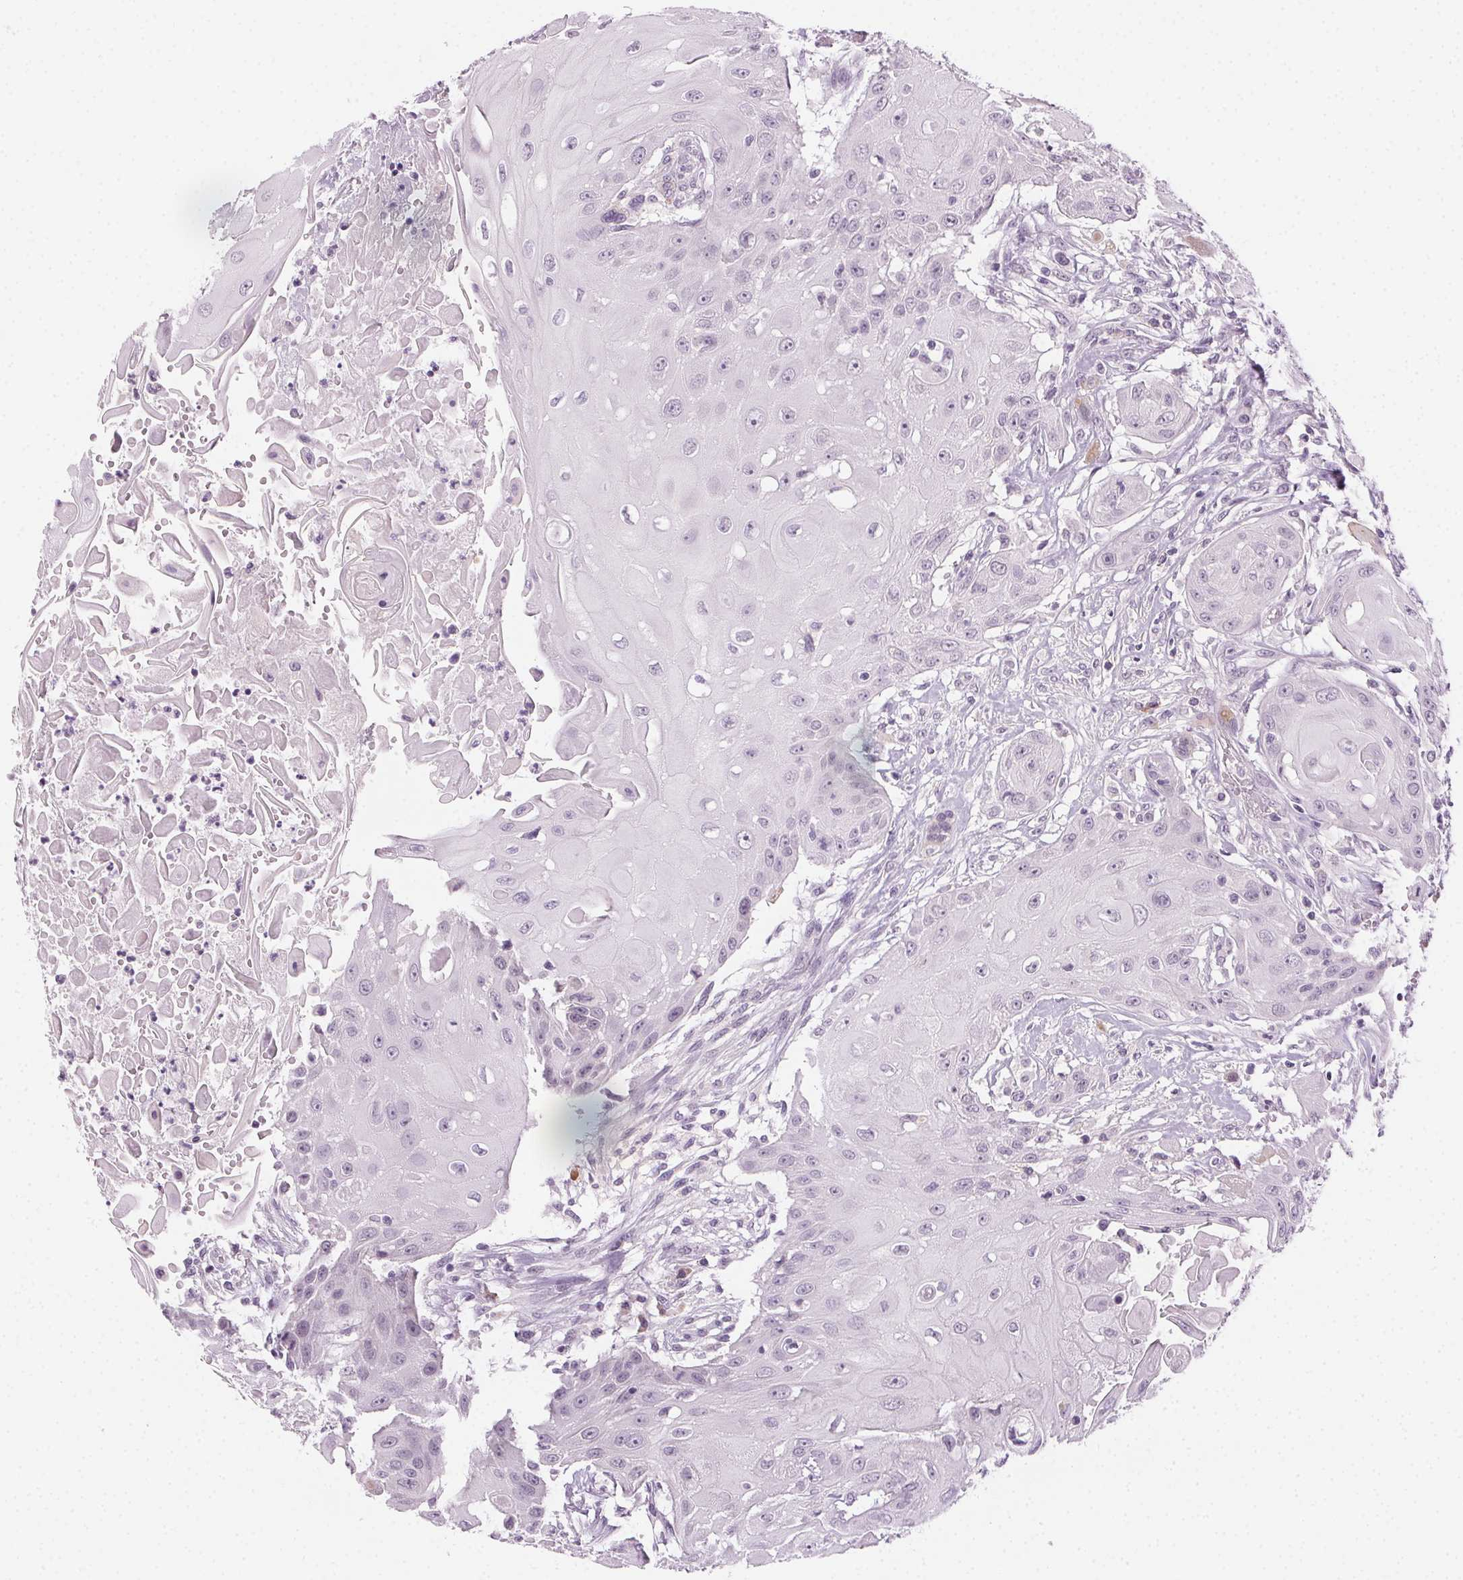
{"staining": {"intensity": "negative", "quantity": "none", "location": "none"}, "tissue": "head and neck cancer", "cell_type": "Tumor cells", "image_type": "cancer", "snomed": [{"axis": "morphology", "description": "Squamous cell carcinoma, NOS"}, {"axis": "topography", "description": "Oral tissue"}, {"axis": "topography", "description": "Head-Neck"}, {"axis": "topography", "description": "Neck, NOS"}], "caption": "Squamous cell carcinoma (head and neck) stained for a protein using immunohistochemistry (IHC) reveals no staining tumor cells.", "gene": "HSF5", "patient": {"sex": "female", "age": 55}}